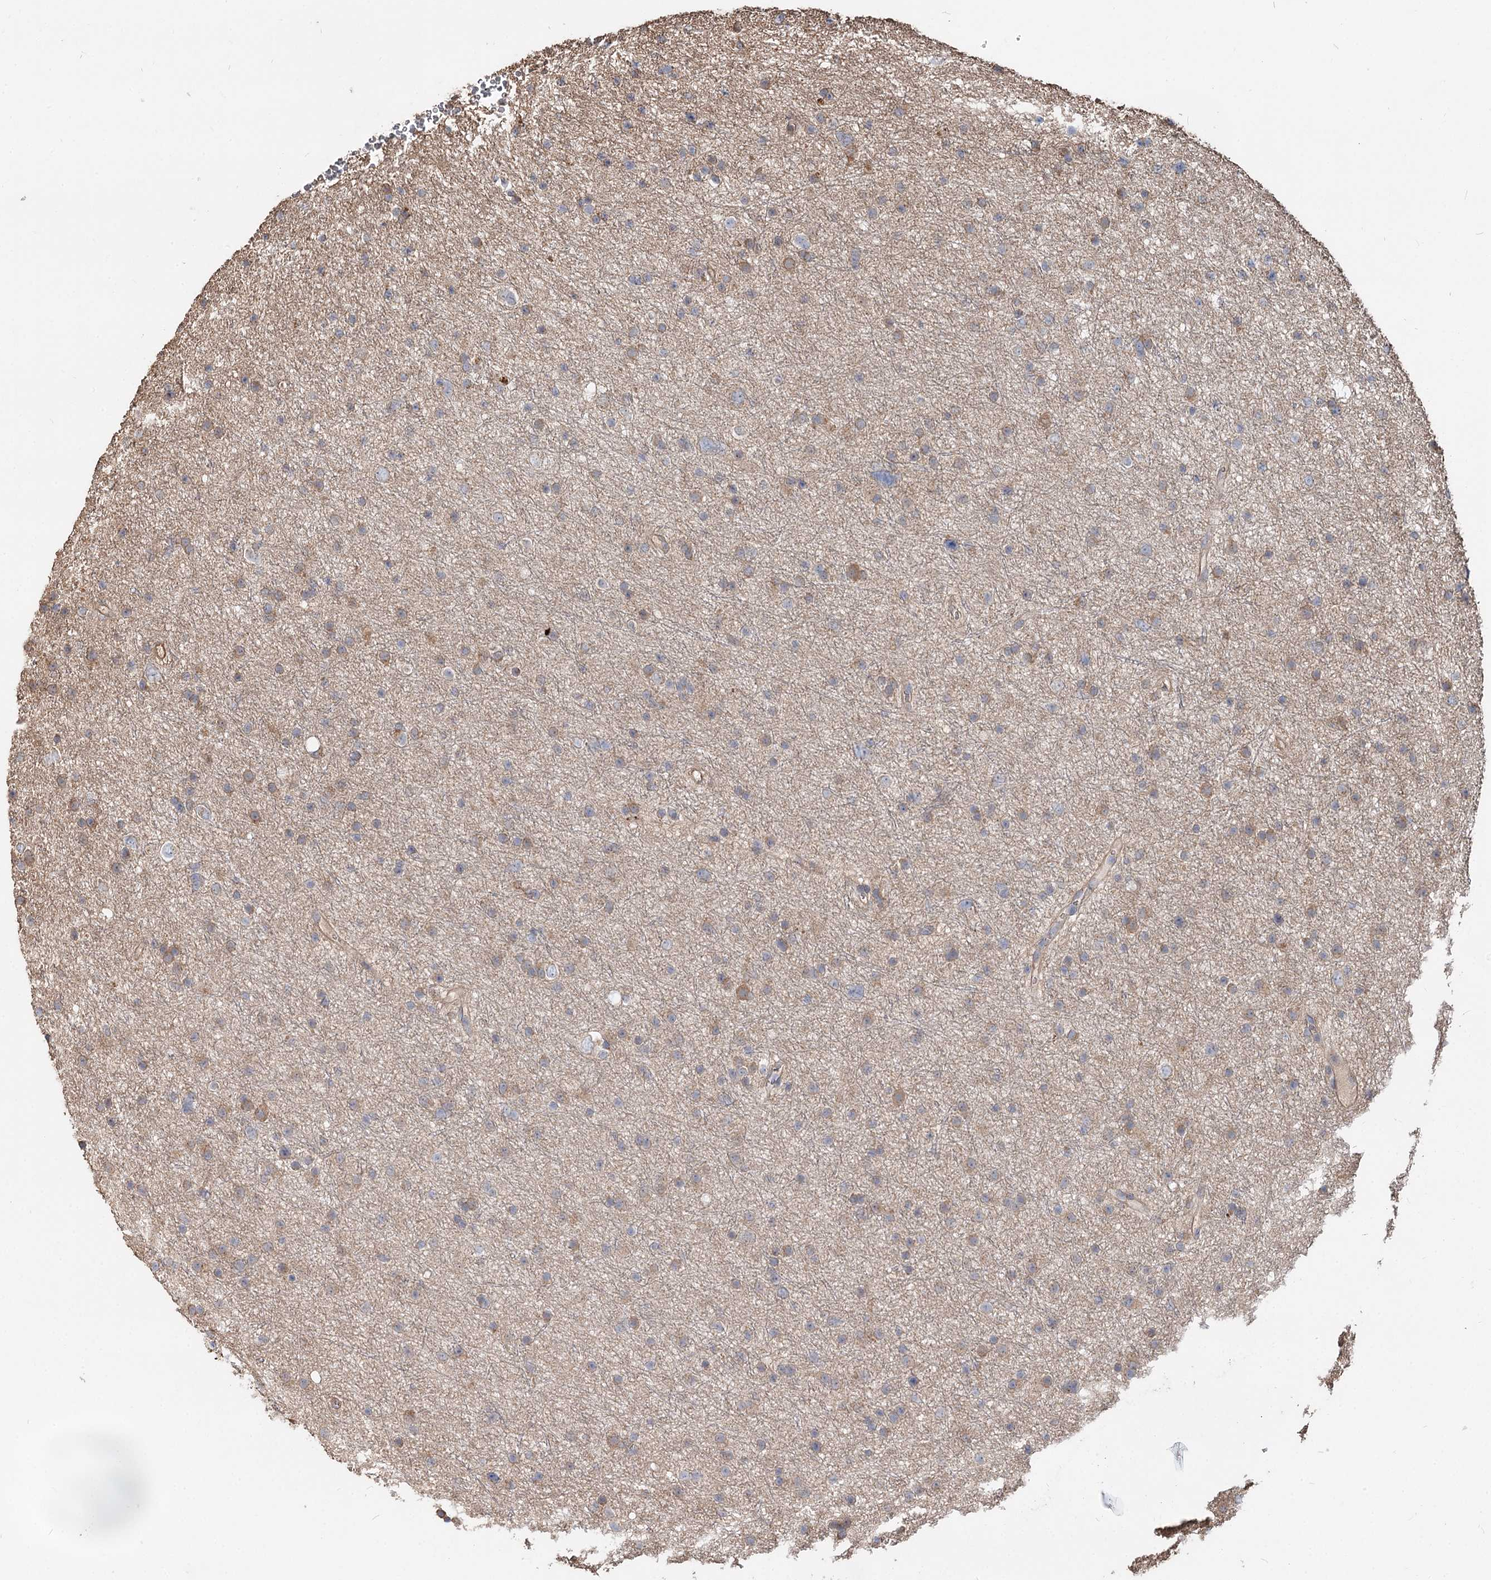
{"staining": {"intensity": "weak", "quantity": "25%-75%", "location": "cytoplasmic/membranous"}, "tissue": "glioma", "cell_type": "Tumor cells", "image_type": "cancer", "snomed": [{"axis": "morphology", "description": "Glioma, malignant, Low grade"}, {"axis": "topography", "description": "Cerebral cortex"}], "caption": "Tumor cells reveal low levels of weak cytoplasmic/membranous staining in about 25%-75% of cells in human malignant low-grade glioma. (DAB IHC with brightfield microscopy, high magnification).", "gene": "SPART", "patient": {"sex": "female", "age": 39}}